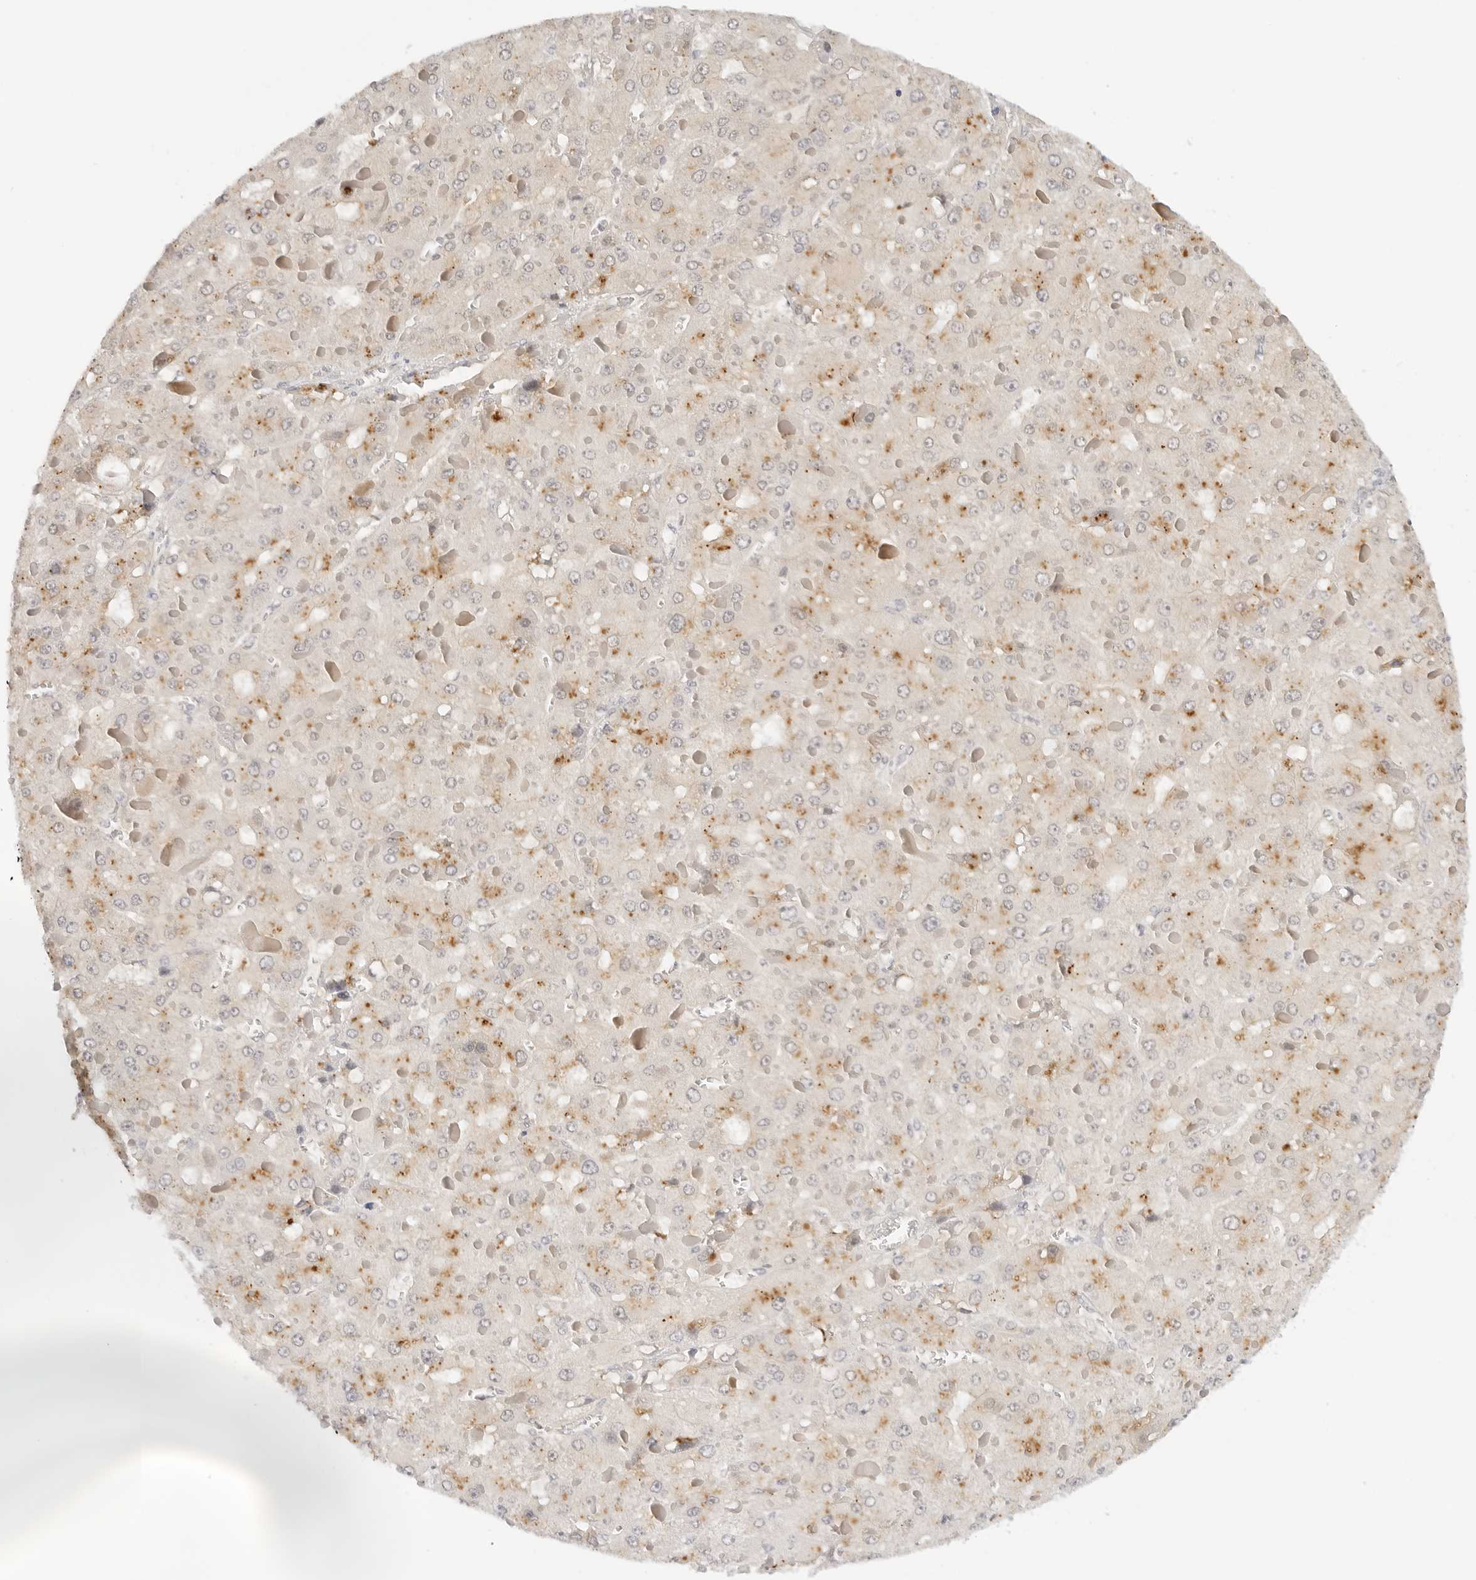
{"staining": {"intensity": "negative", "quantity": "none", "location": "none"}, "tissue": "liver cancer", "cell_type": "Tumor cells", "image_type": "cancer", "snomed": [{"axis": "morphology", "description": "Carcinoma, Hepatocellular, NOS"}, {"axis": "topography", "description": "Liver"}], "caption": "The photomicrograph exhibits no staining of tumor cells in liver cancer (hepatocellular carcinoma). The staining is performed using DAB (3,3'-diaminobenzidine) brown chromogen with nuclei counter-stained in using hematoxylin.", "gene": "PCDH19", "patient": {"sex": "female", "age": 73}}